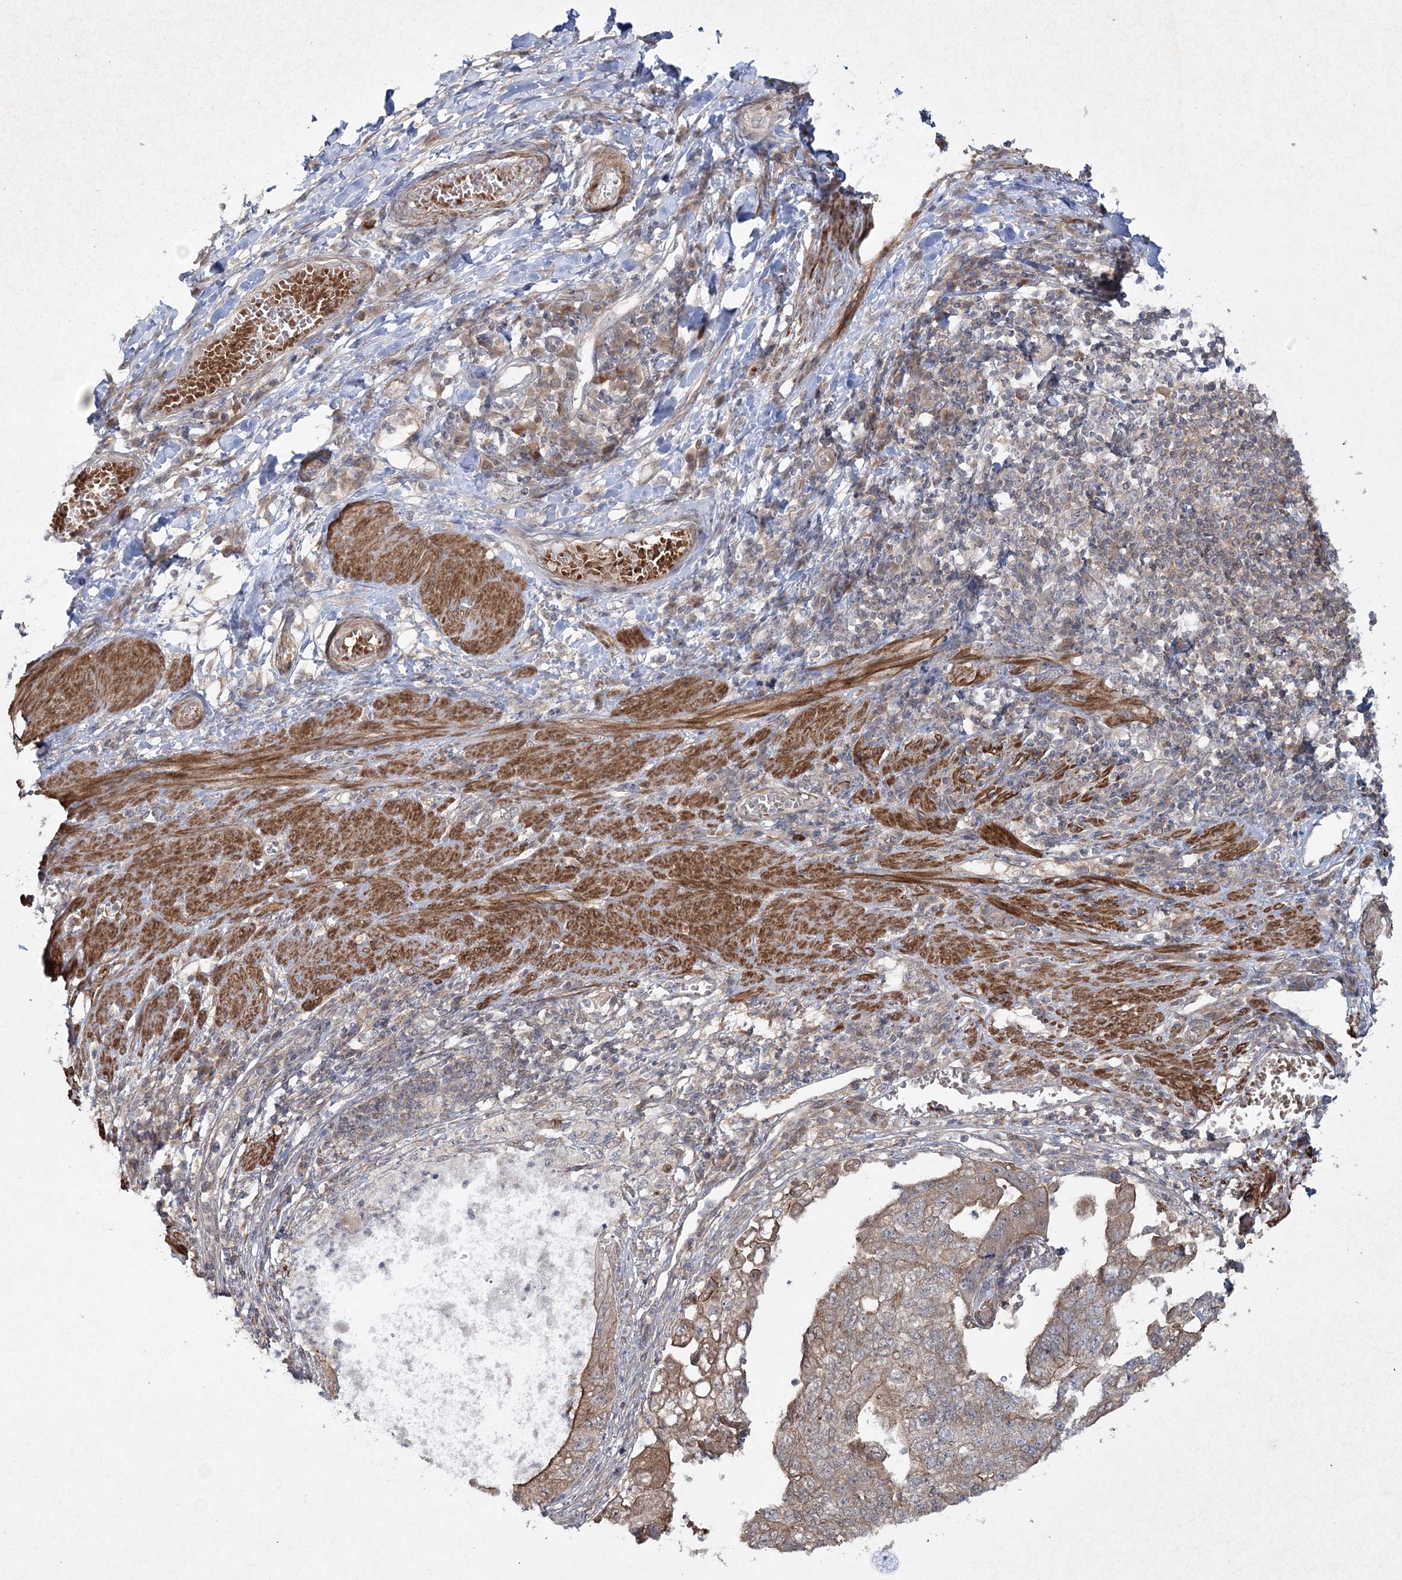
{"staining": {"intensity": "moderate", "quantity": ">75%", "location": "cytoplasmic/membranous"}, "tissue": "stomach cancer", "cell_type": "Tumor cells", "image_type": "cancer", "snomed": [{"axis": "morphology", "description": "Adenocarcinoma, NOS"}, {"axis": "topography", "description": "Stomach"}], "caption": "Human stomach cancer stained for a protein (brown) exhibits moderate cytoplasmic/membranous positive staining in about >75% of tumor cells.", "gene": "MOCS2", "patient": {"sex": "male", "age": 59}}